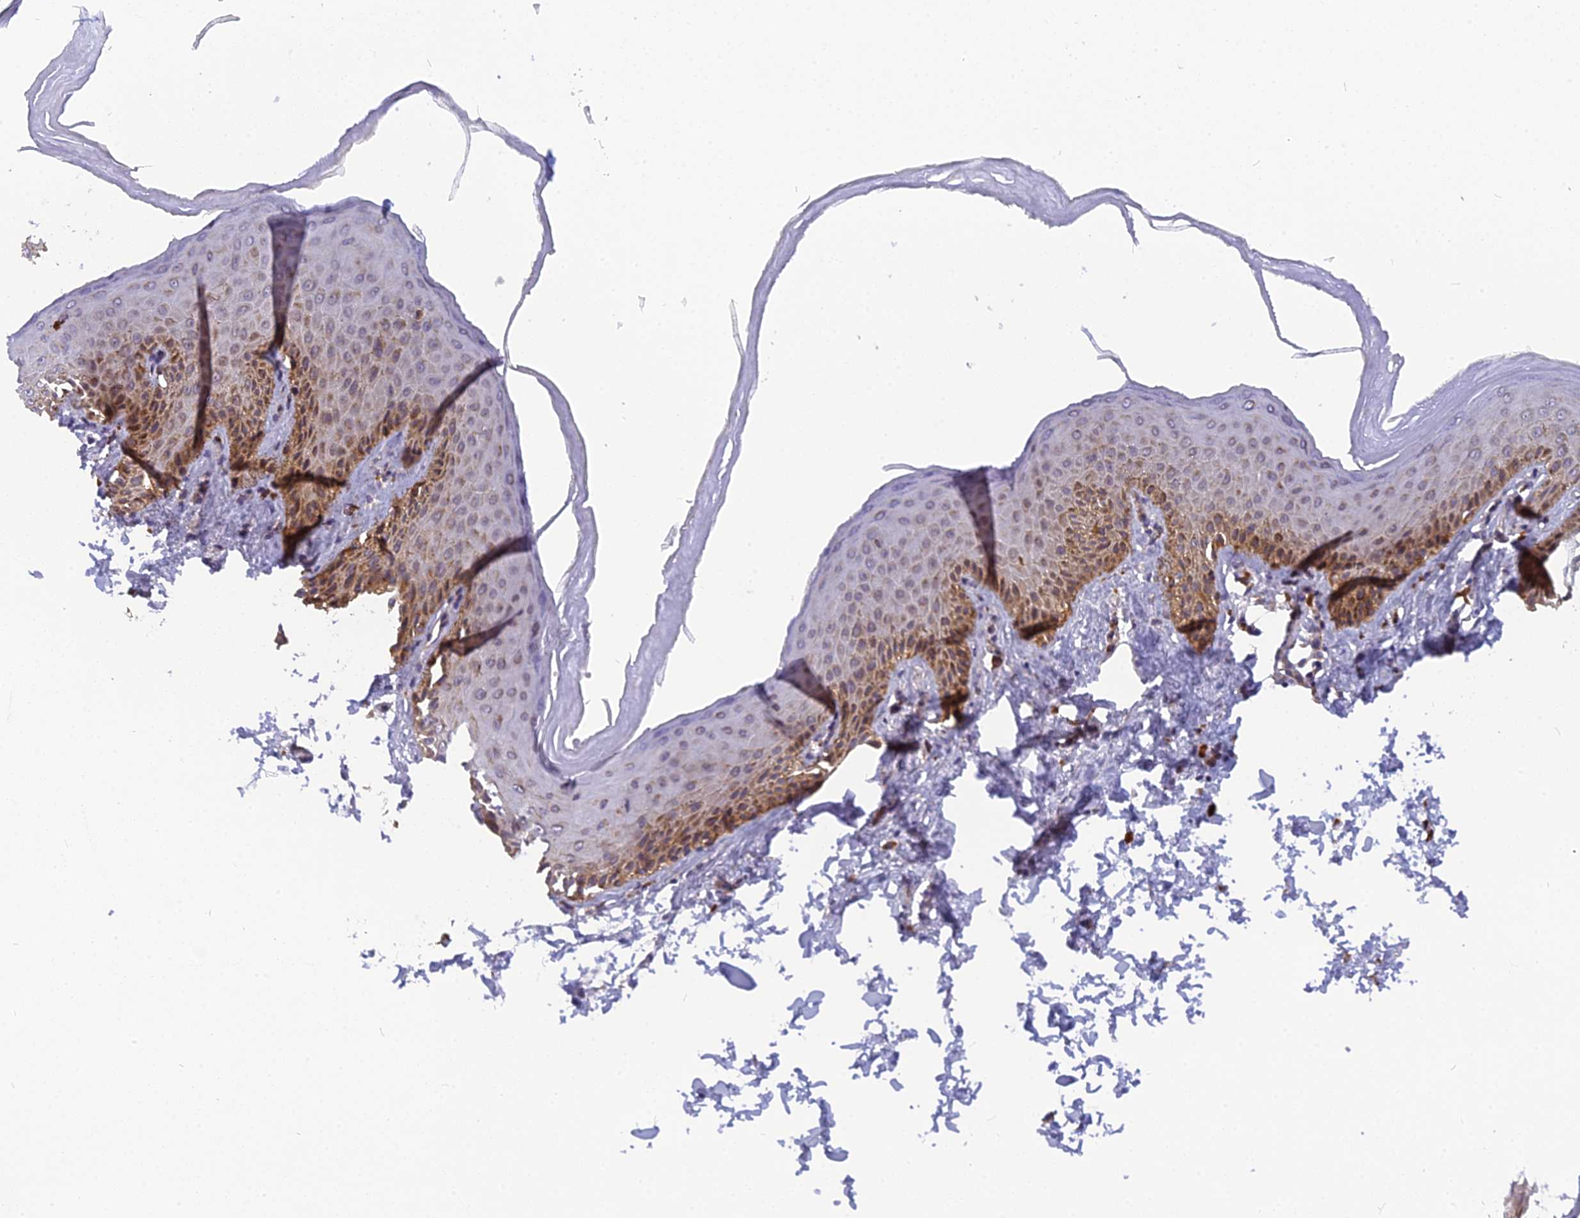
{"staining": {"intensity": "moderate", "quantity": "<25%", "location": "cytoplasmic/membranous"}, "tissue": "skin", "cell_type": "Epidermal cells", "image_type": "normal", "snomed": [{"axis": "morphology", "description": "Normal tissue, NOS"}, {"axis": "topography", "description": "Anal"}], "caption": "Human skin stained for a protein (brown) exhibits moderate cytoplasmic/membranous positive expression in approximately <25% of epidermal cells.", "gene": "CMC1", "patient": {"sex": "male", "age": 44}}